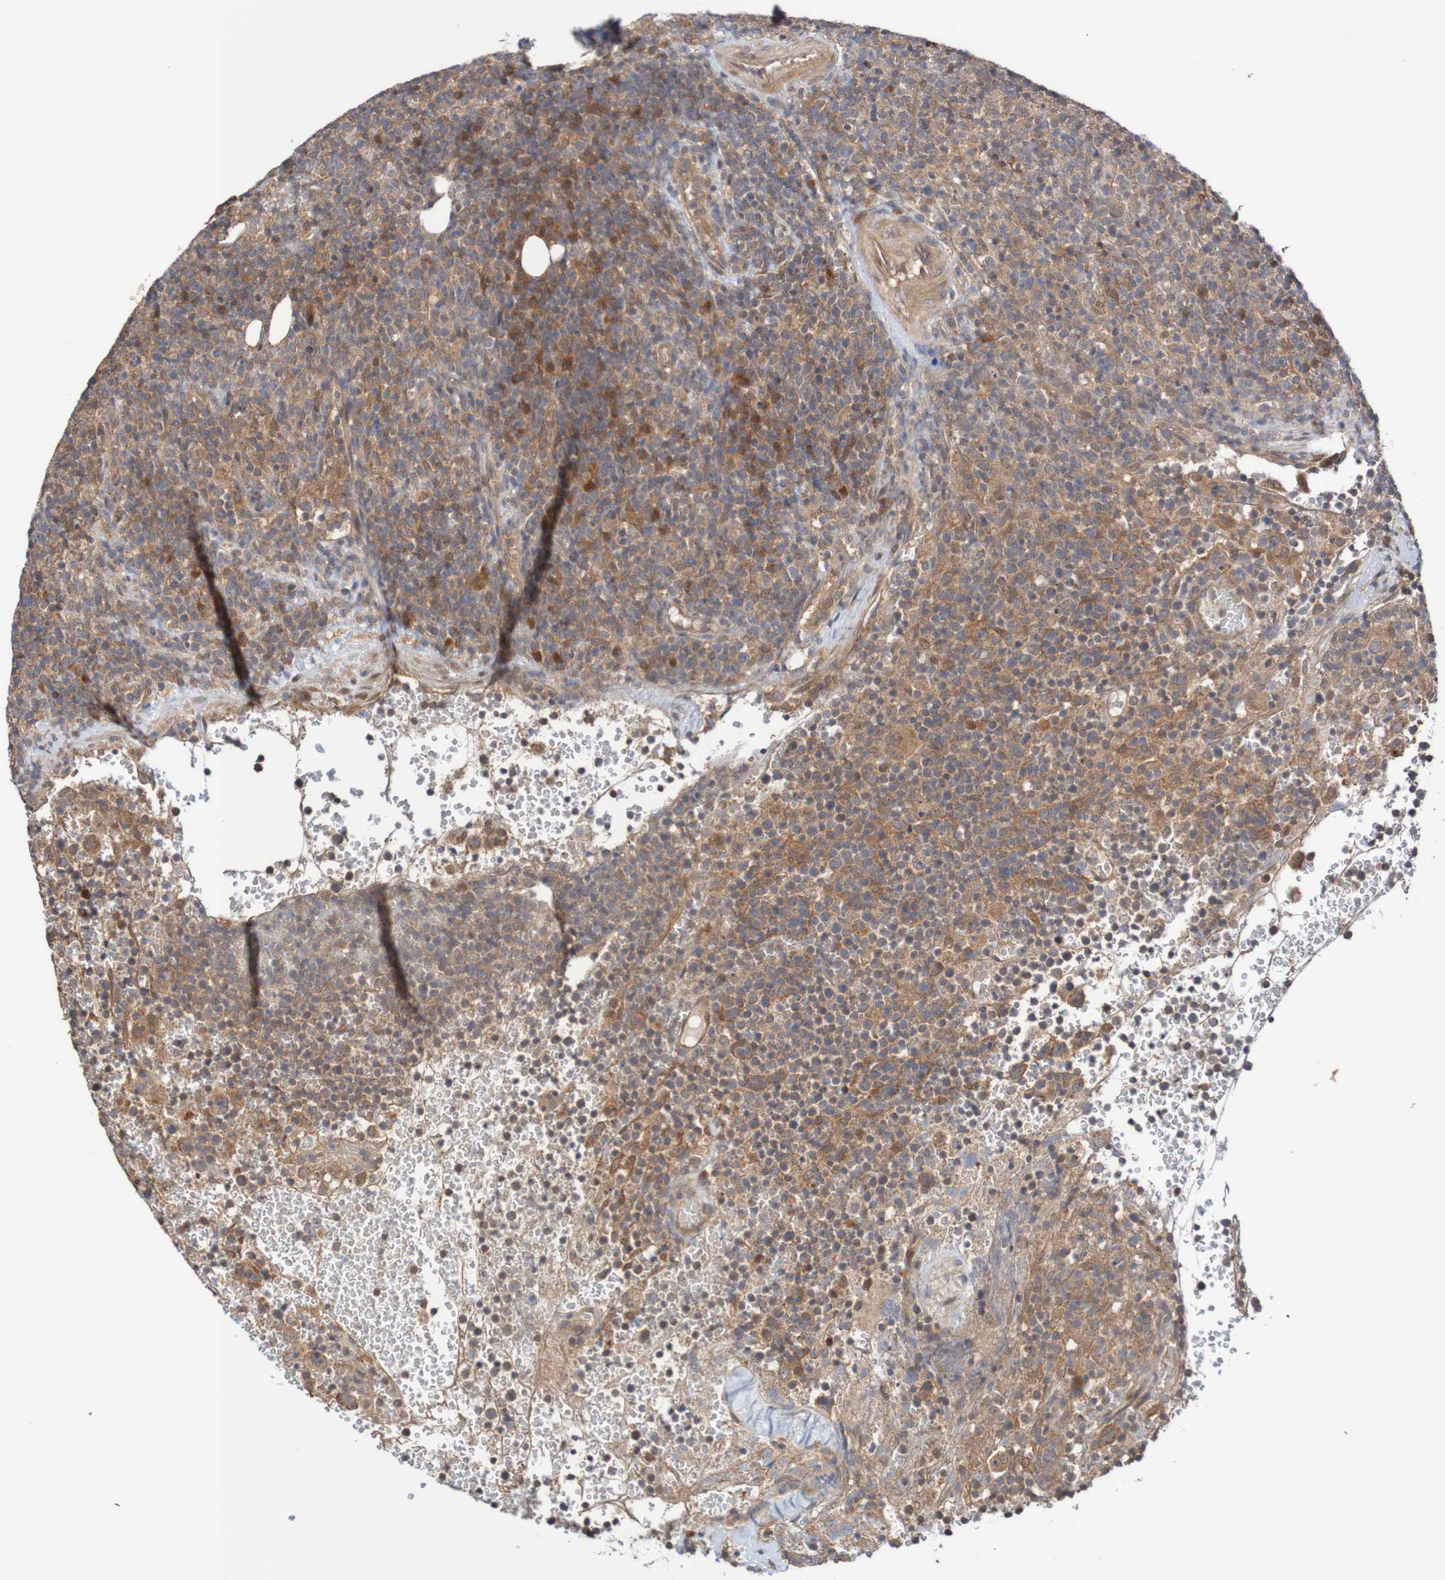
{"staining": {"intensity": "moderate", "quantity": "25%-75%", "location": "cytoplasmic/membranous"}, "tissue": "lymphoma", "cell_type": "Tumor cells", "image_type": "cancer", "snomed": [{"axis": "morphology", "description": "Malignant lymphoma, non-Hodgkin's type, High grade"}, {"axis": "topography", "description": "Lymph node"}], "caption": "Brown immunohistochemical staining in lymphoma exhibits moderate cytoplasmic/membranous staining in about 25%-75% of tumor cells.", "gene": "PHPT1", "patient": {"sex": "male", "age": 61}}